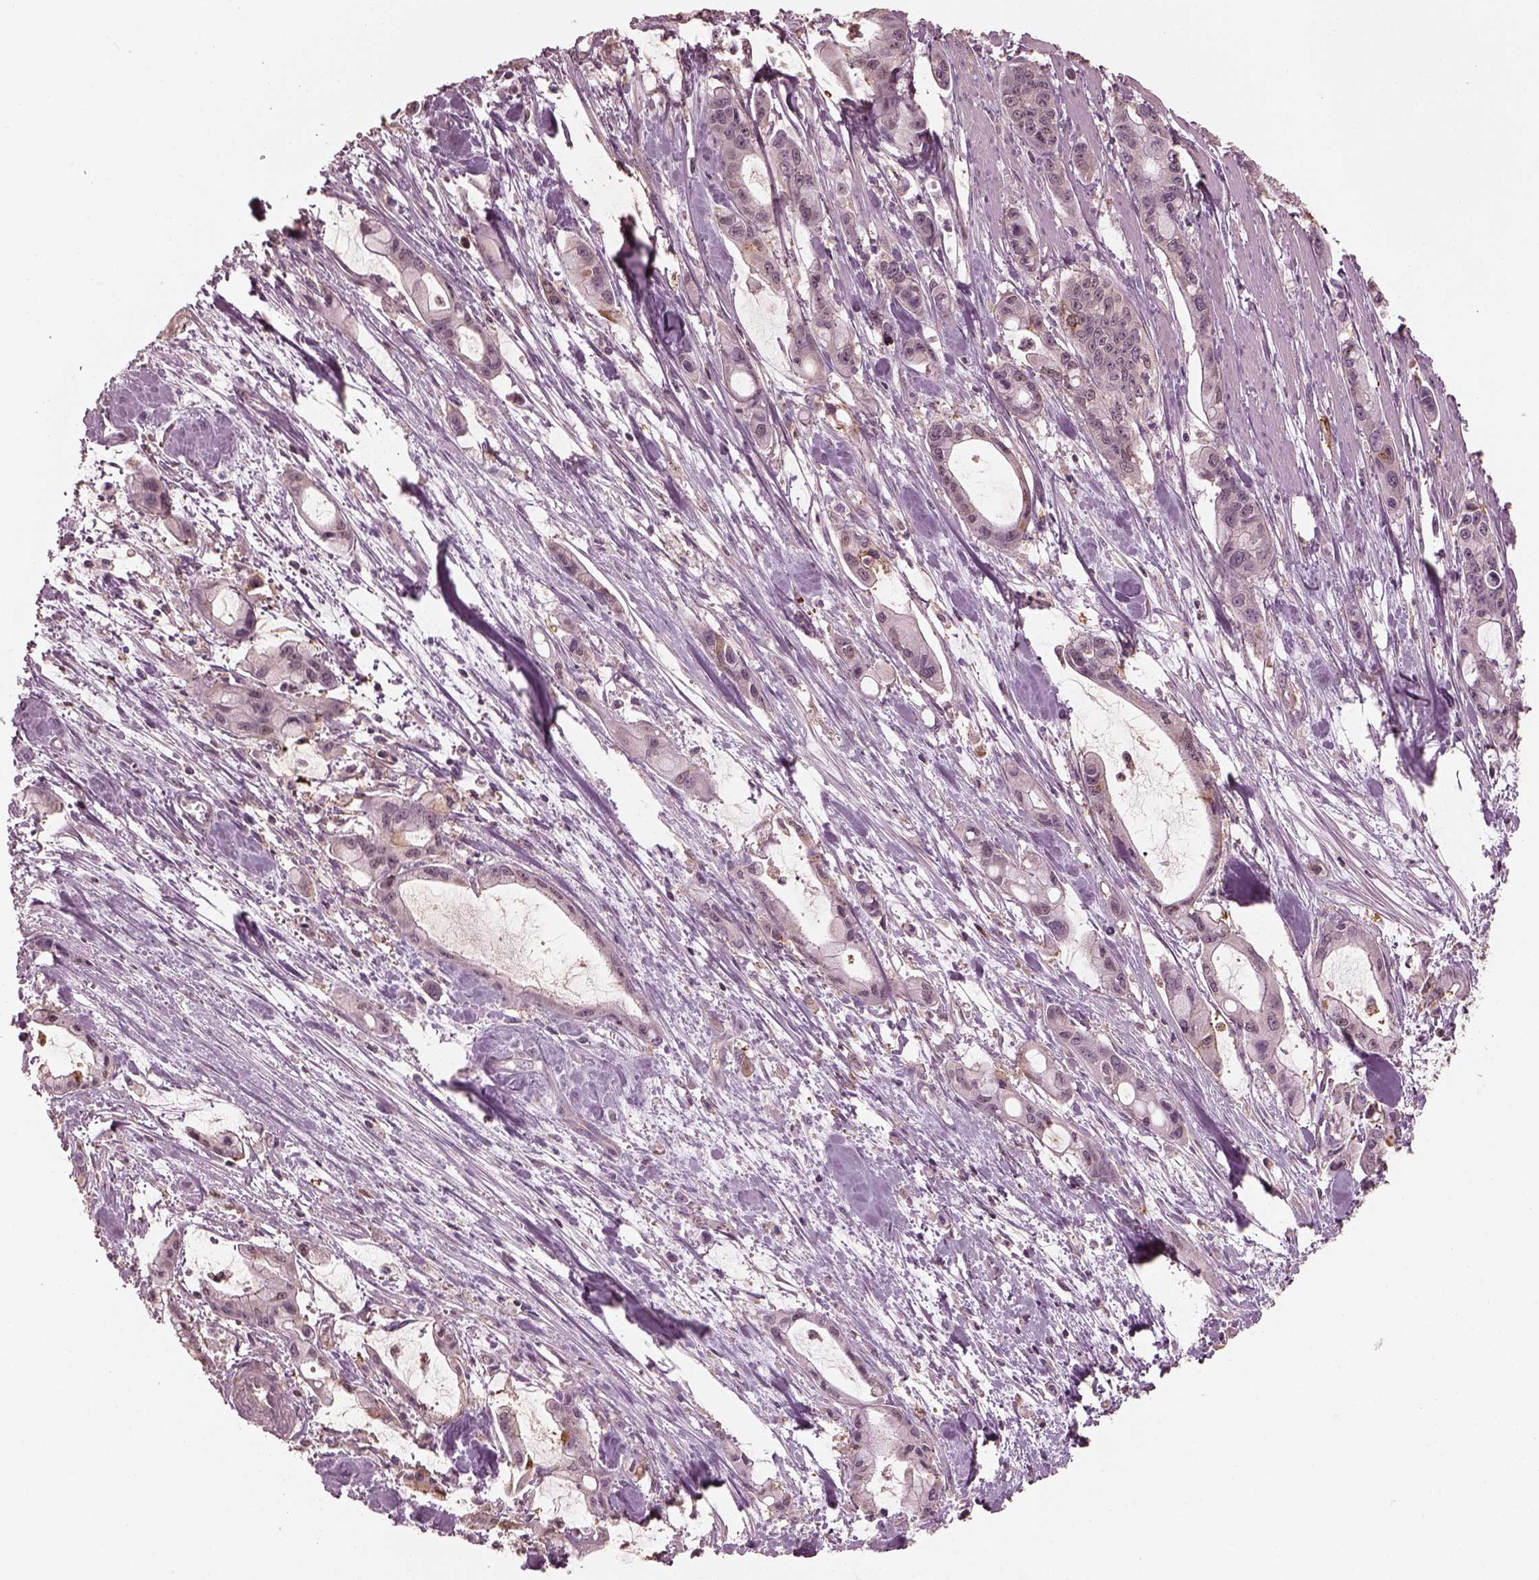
{"staining": {"intensity": "weak", "quantity": "<25%", "location": "cytoplasmic/membranous"}, "tissue": "pancreatic cancer", "cell_type": "Tumor cells", "image_type": "cancer", "snomed": [{"axis": "morphology", "description": "Adenocarcinoma, NOS"}, {"axis": "topography", "description": "Pancreas"}], "caption": "Tumor cells show no significant protein positivity in adenocarcinoma (pancreatic).", "gene": "SRI", "patient": {"sex": "male", "age": 48}}